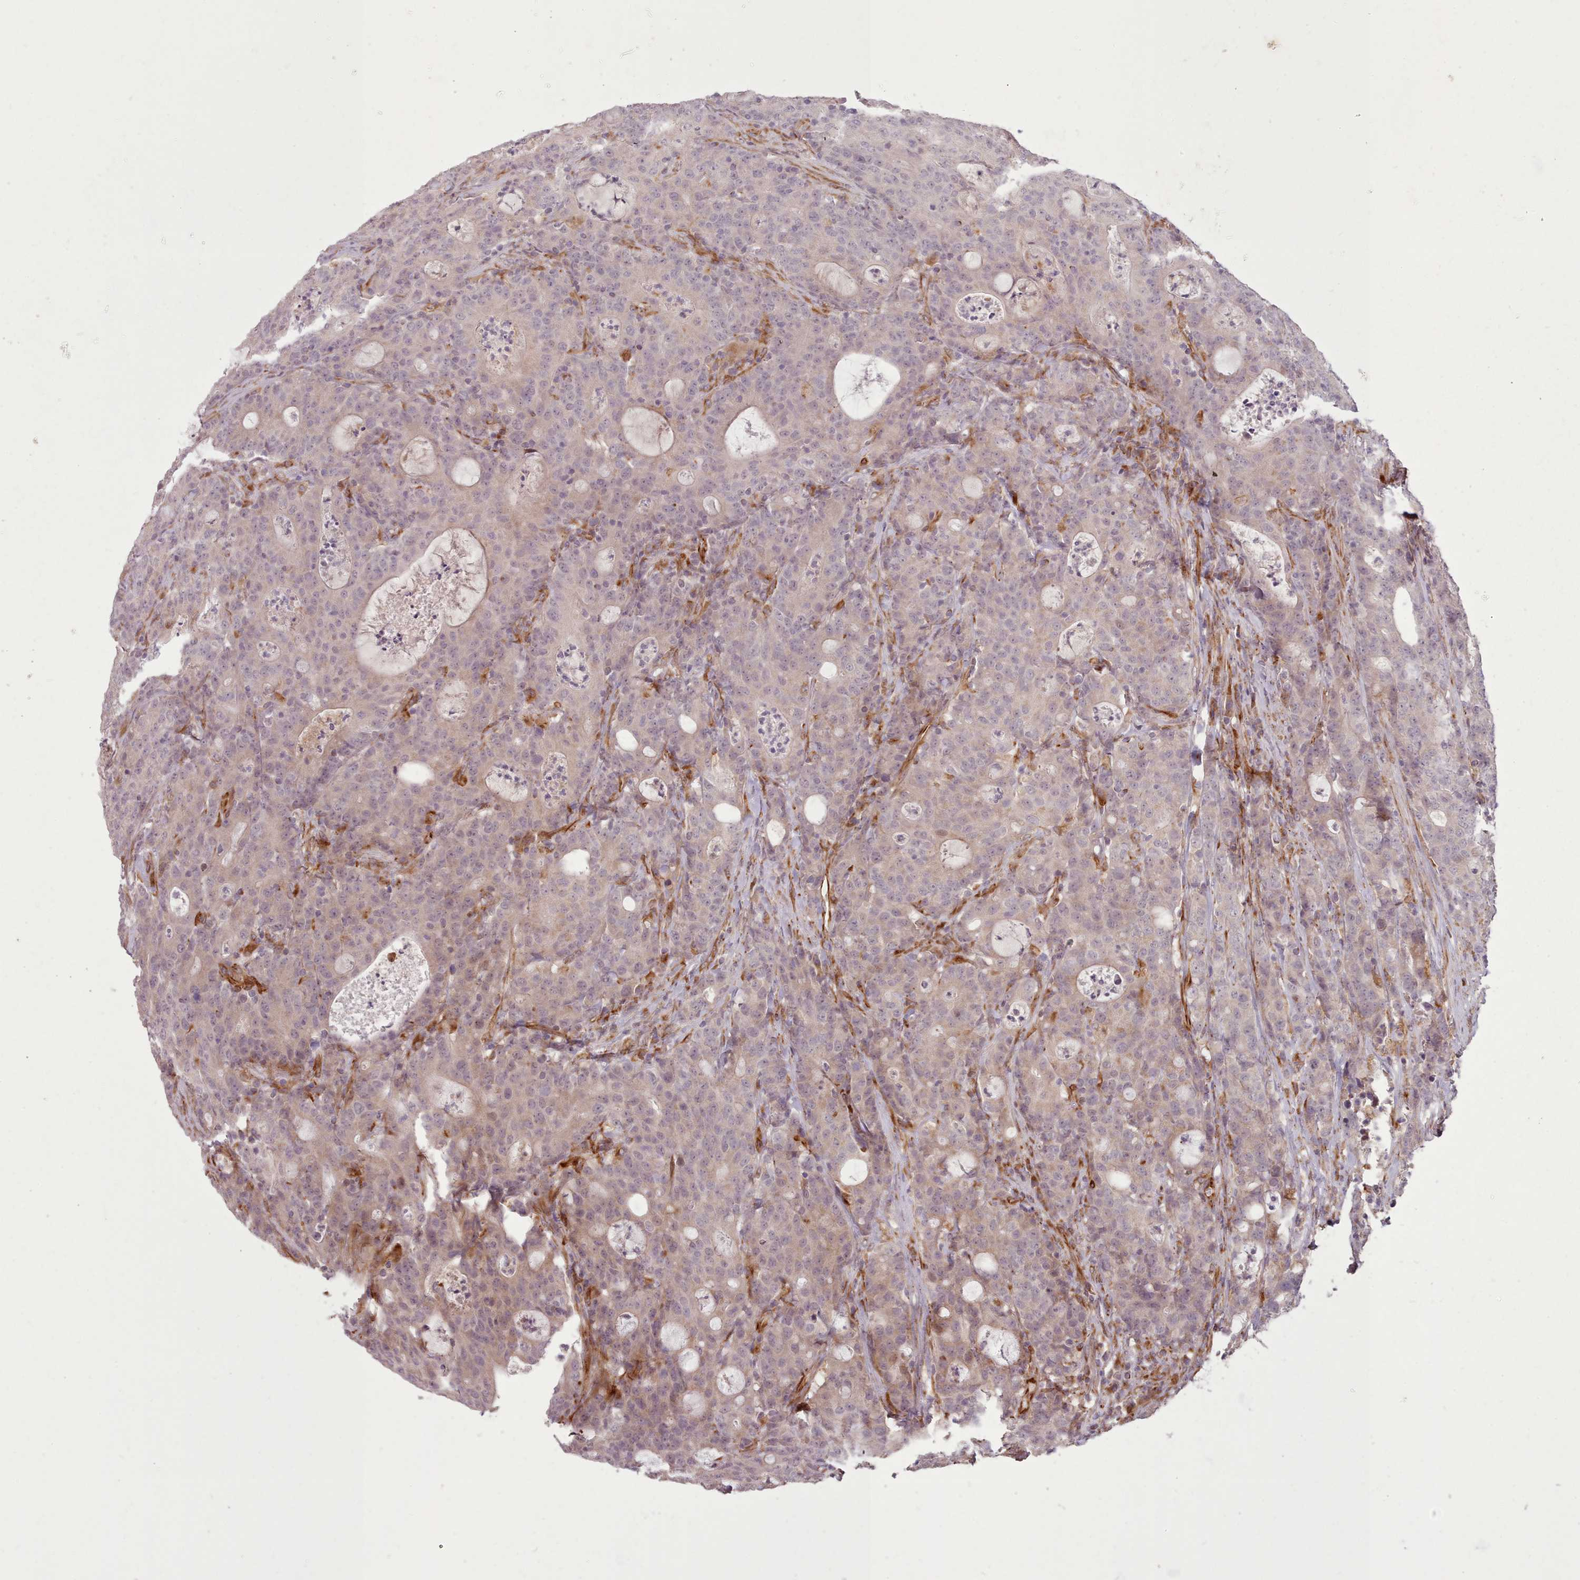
{"staining": {"intensity": "weak", "quantity": "<25%", "location": "cytoplasmic/membranous,nuclear"}, "tissue": "colorectal cancer", "cell_type": "Tumor cells", "image_type": "cancer", "snomed": [{"axis": "morphology", "description": "Adenocarcinoma, NOS"}, {"axis": "topography", "description": "Colon"}], "caption": "There is no significant positivity in tumor cells of colorectal cancer.", "gene": "GBGT1", "patient": {"sex": "male", "age": 83}}